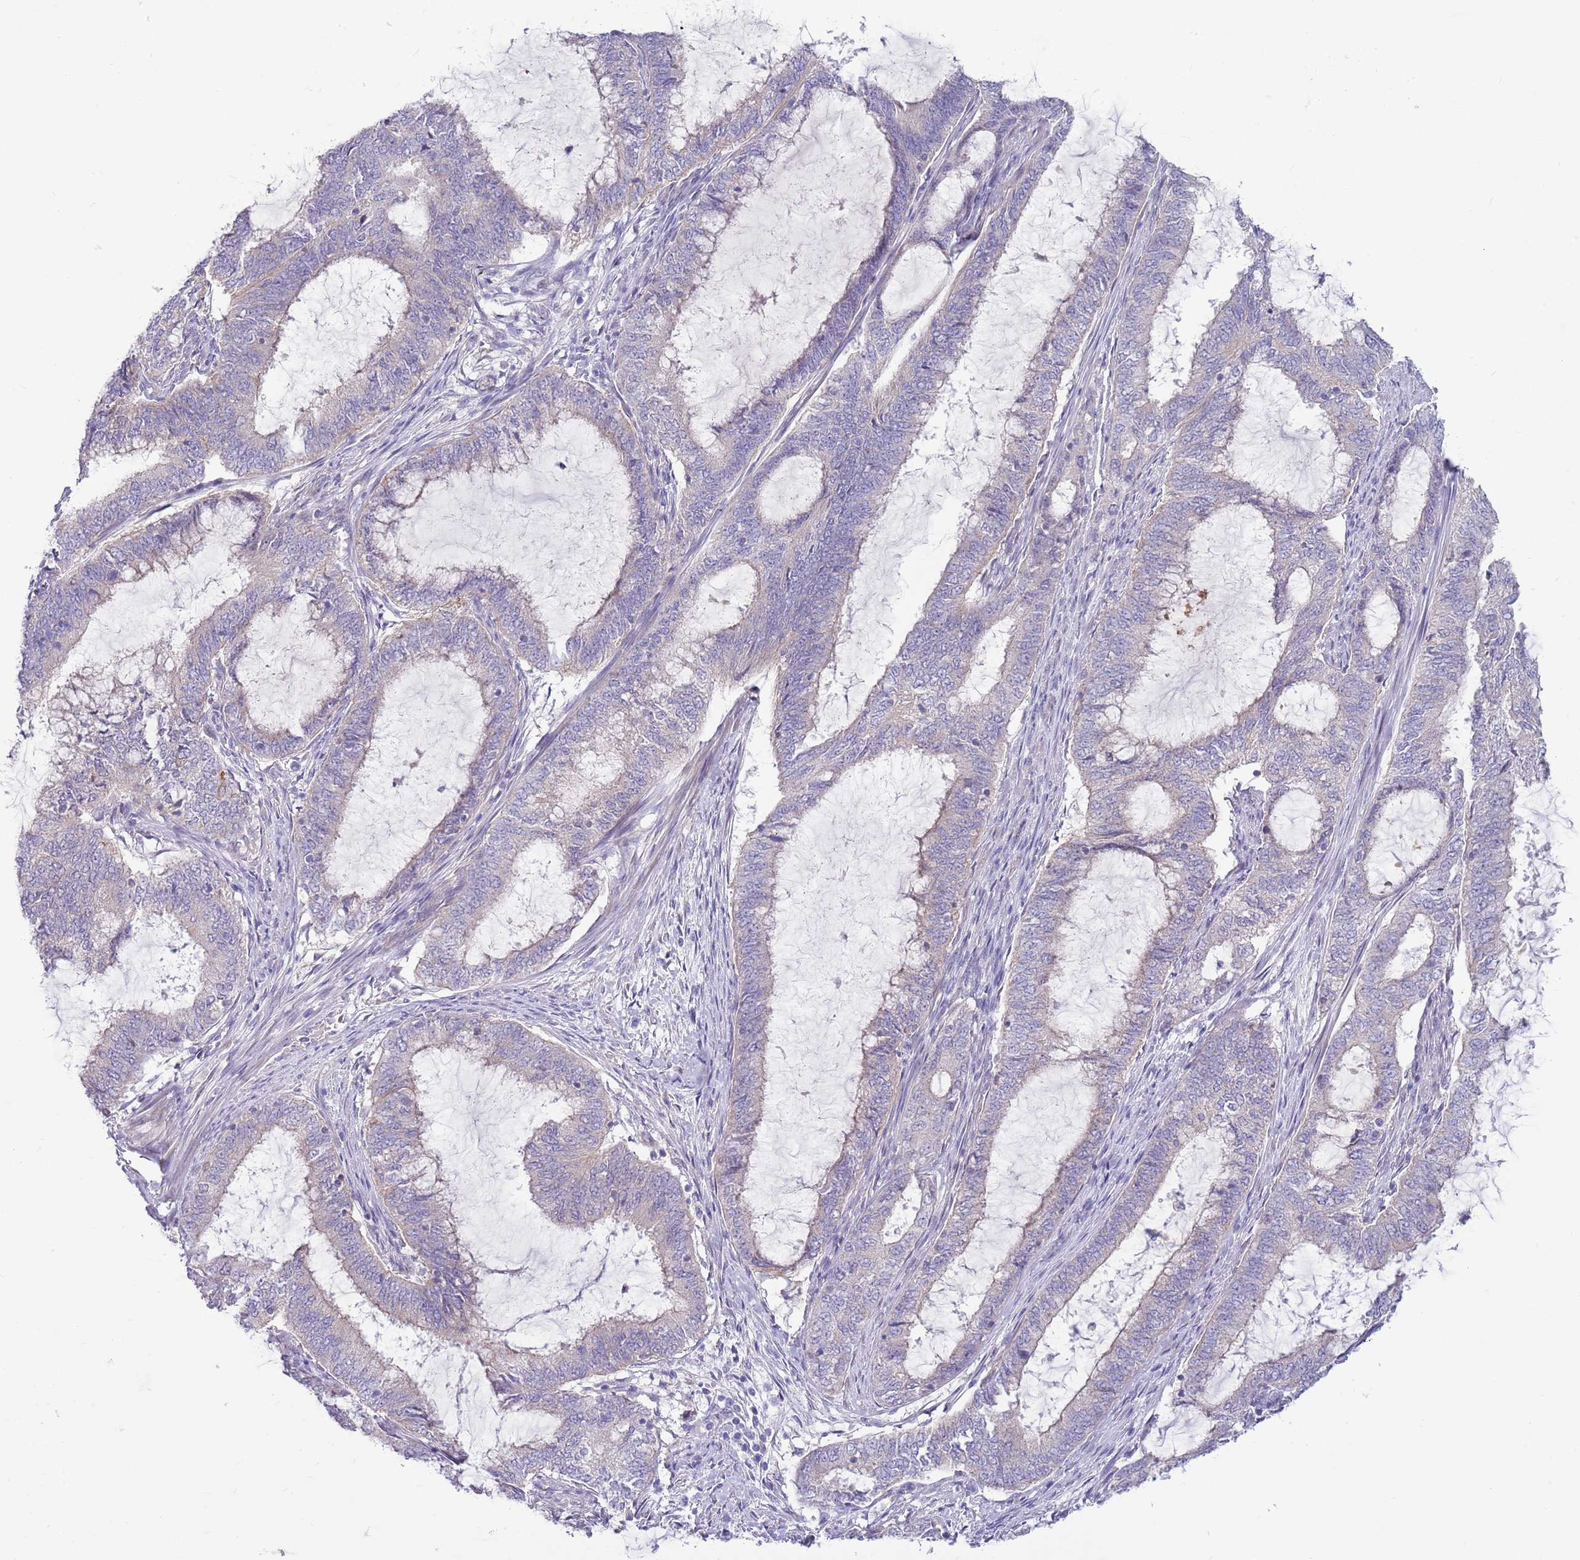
{"staining": {"intensity": "negative", "quantity": "none", "location": "none"}, "tissue": "endometrial cancer", "cell_type": "Tumor cells", "image_type": "cancer", "snomed": [{"axis": "morphology", "description": "Adenocarcinoma, NOS"}, {"axis": "topography", "description": "Endometrium"}], "caption": "IHC of endometrial adenocarcinoma reveals no positivity in tumor cells. The staining was performed using DAB (3,3'-diaminobenzidine) to visualize the protein expression in brown, while the nuclei were stained in blue with hematoxylin (Magnification: 20x).", "gene": "DDHD1", "patient": {"sex": "female", "age": 51}}